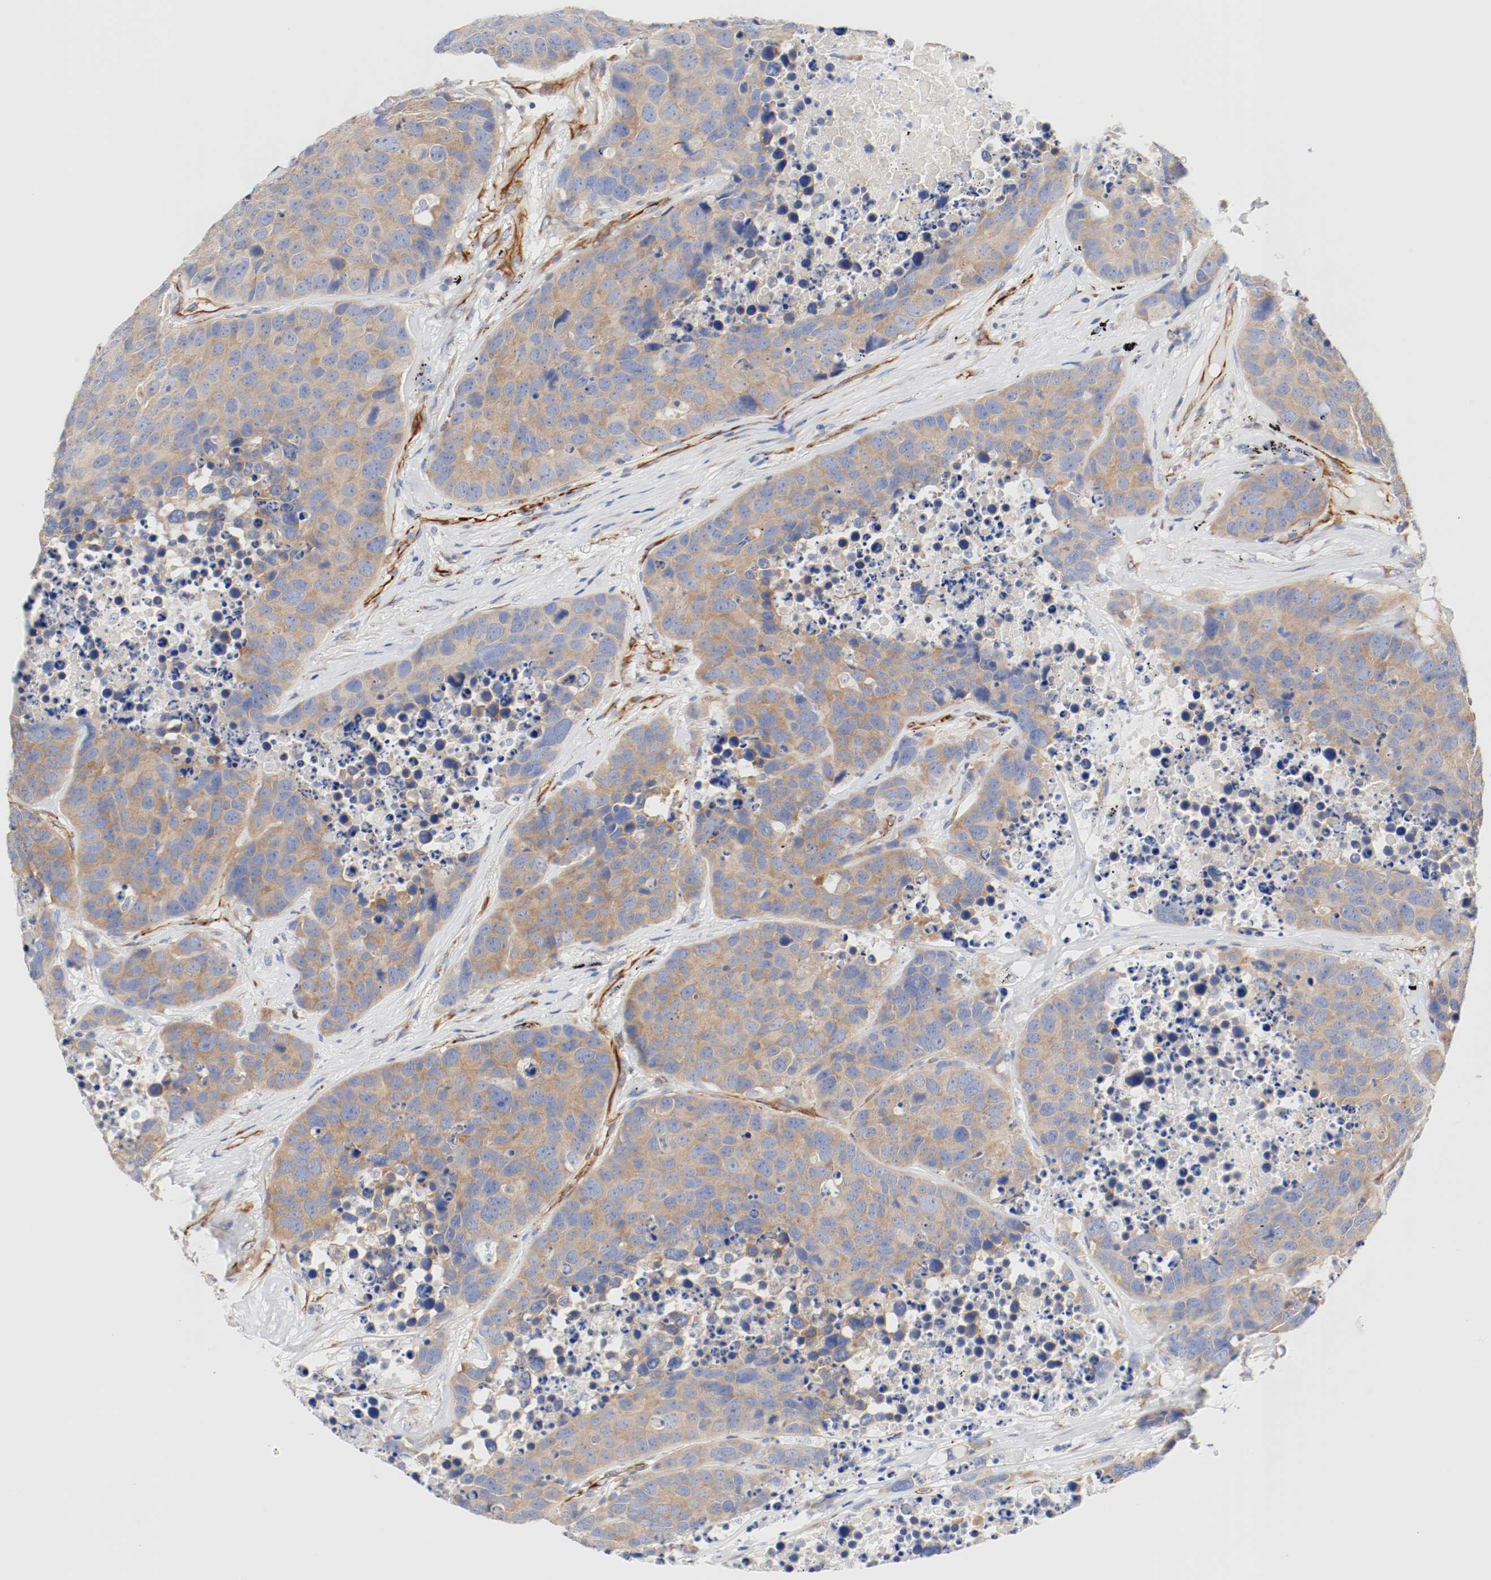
{"staining": {"intensity": "moderate", "quantity": ">75%", "location": "cytoplasmic/membranous"}, "tissue": "carcinoid", "cell_type": "Tumor cells", "image_type": "cancer", "snomed": [{"axis": "morphology", "description": "Carcinoid, malignant, NOS"}, {"axis": "topography", "description": "Lung"}], "caption": "Immunohistochemical staining of human carcinoid reveals medium levels of moderate cytoplasmic/membranous staining in about >75% of tumor cells.", "gene": "GIT1", "patient": {"sex": "male", "age": 60}}